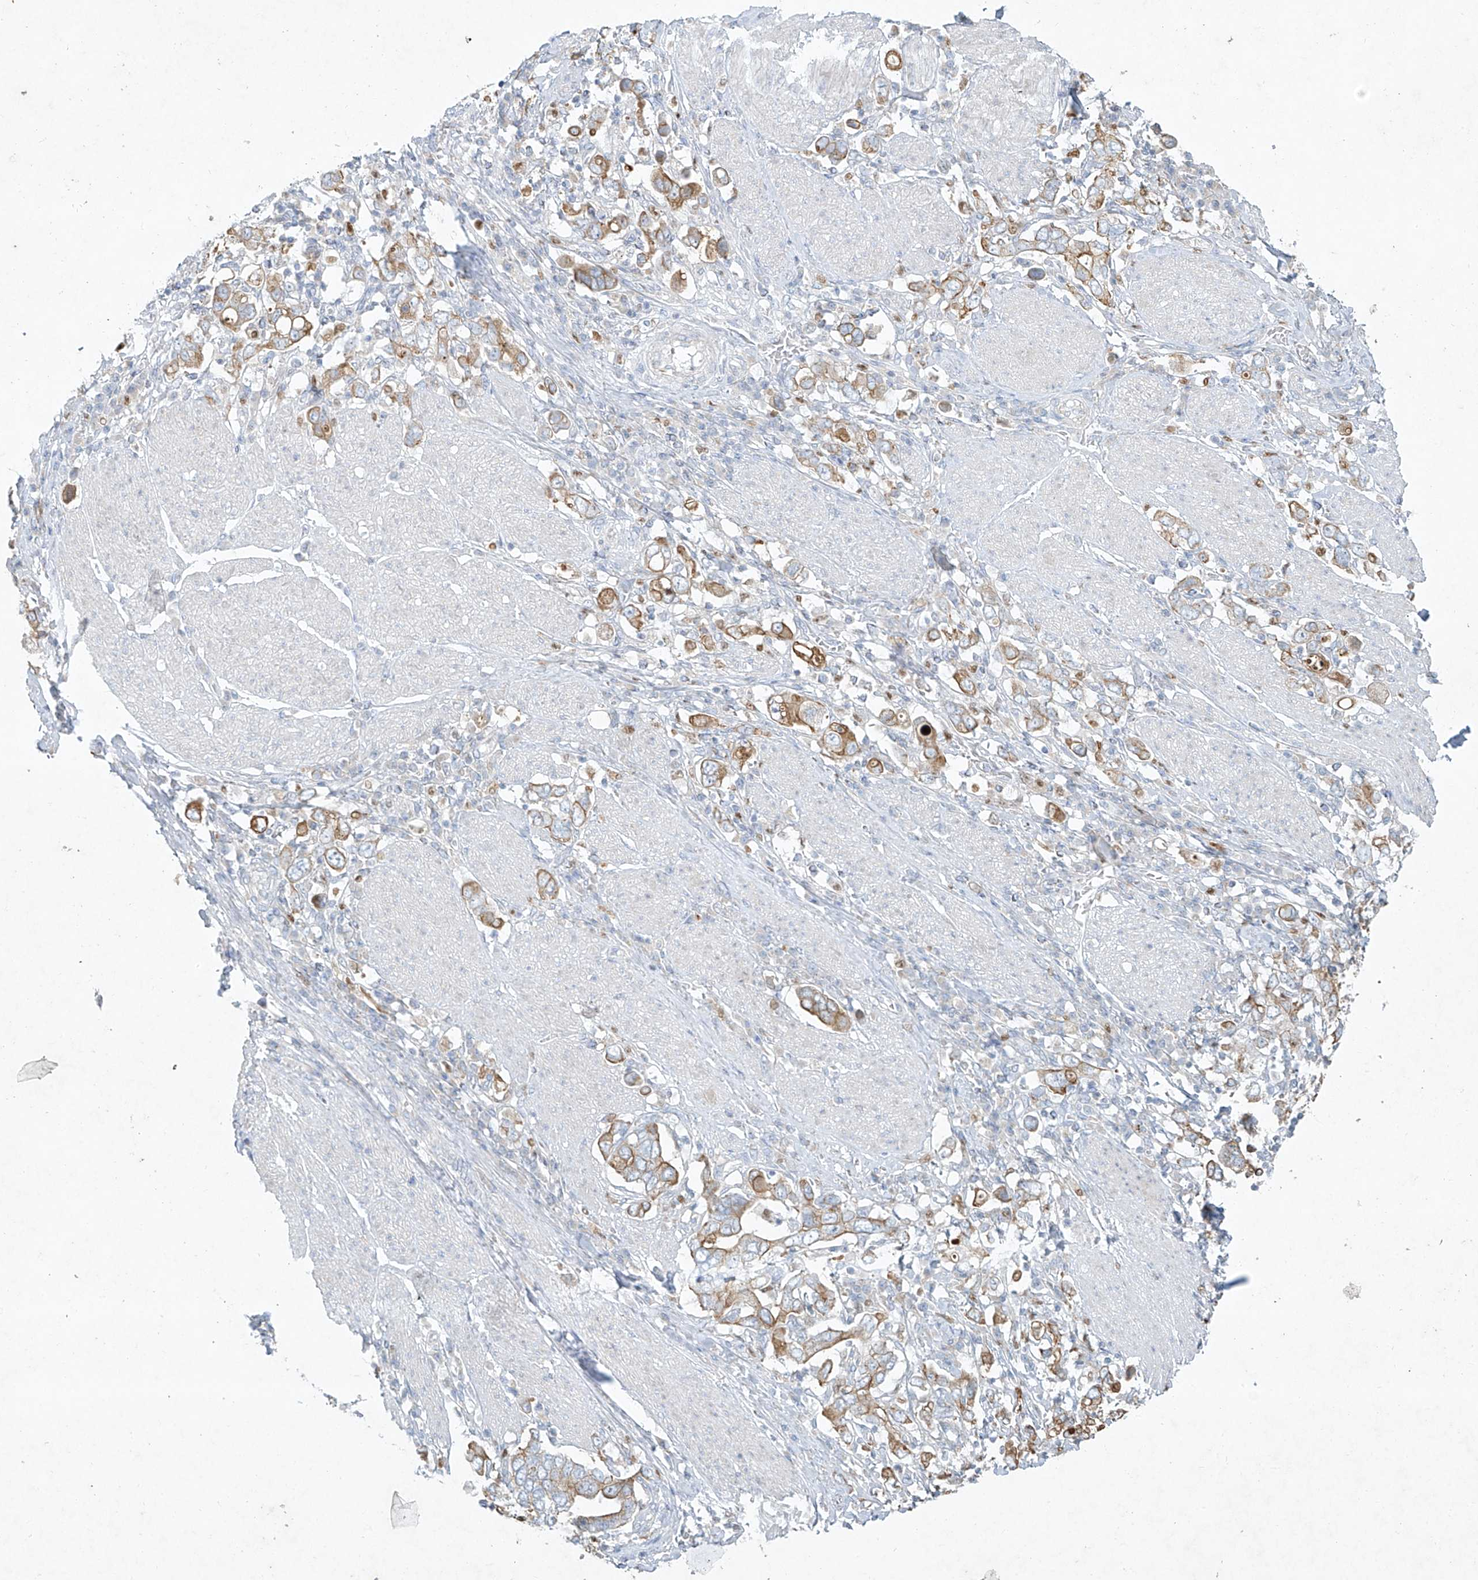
{"staining": {"intensity": "moderate", "quantity": ">75%", "location": "cytoplasmic/membranous"}, "tissue": "stomach cancer", "cell_type": "Tumor cells", "image_type": "cancer", "snomed": [{"axis": "morphology", "description": "Adenocarcinoma, NOS"}, {"axis": "topography", "description": "Stomach, upper"}], "caption": "Protein expression analysis of adenocarcinoma (stomach) shows moderate cytoplasmic/membranous staining in about >75% of tumor cells.", "gene": "TUBE1", "patient": {"sex": "male", "age": 62}}